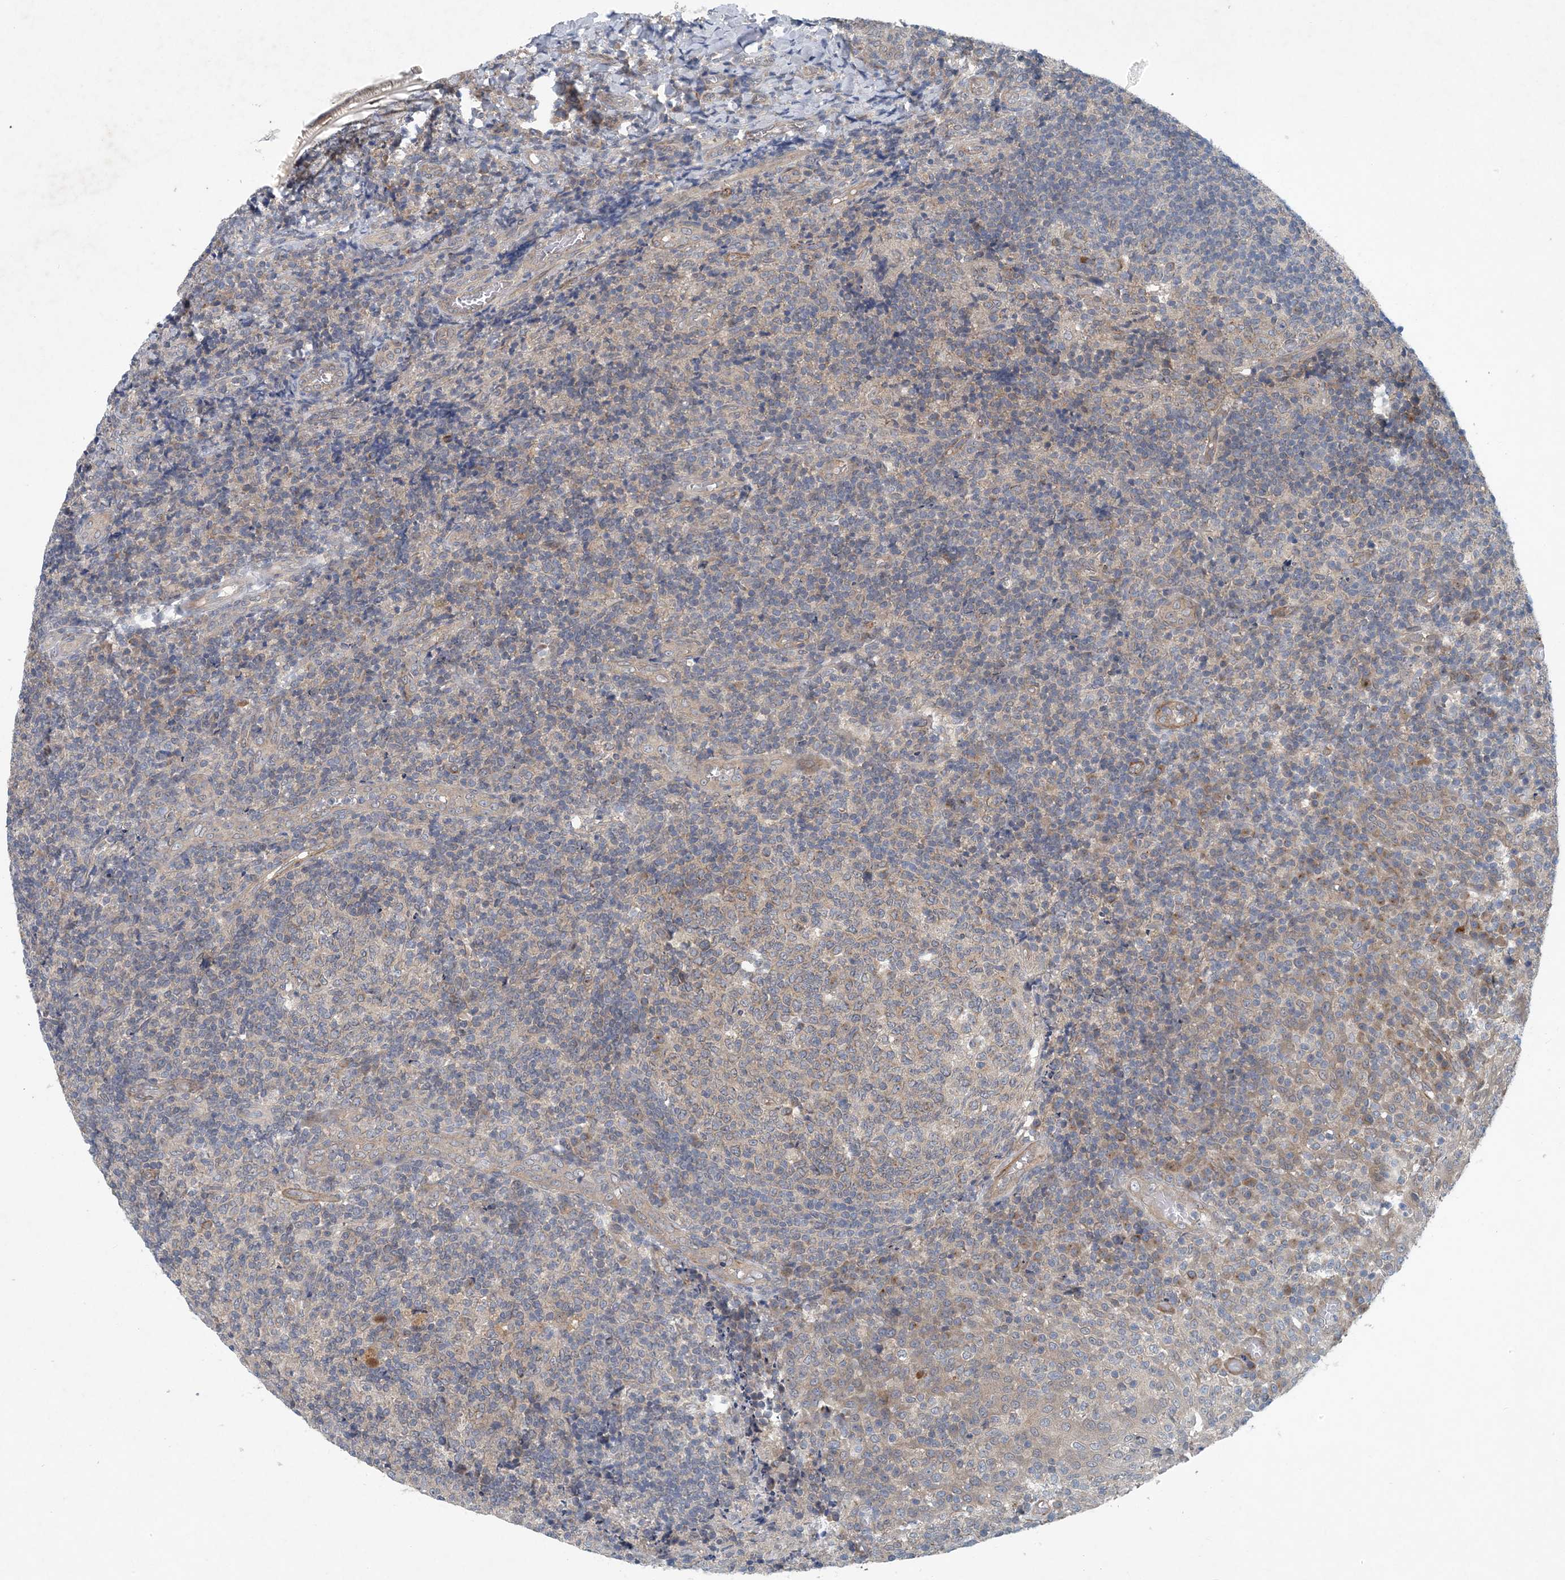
{"staining": {"intensity": "weak", "quantity": "25%-75%", "location": "cytoplasmic/membranous"}, "tissue": "tonsil", "cell_type": "Germinal center cells", "image_type": "normal", "snomed": [{"axis": "morphology", "description": "Normal tissue, NOS"}, {"axis": "topography", "description": "Tonsil"}], "caption": "Protein staining of unremarkable tonsil exhibits weak cytoplasmic/membranous staining in about 25%-75% of germinal center cells.", "gene": "HIKESHI", "patient": {"sex": "female", "age": 19}}